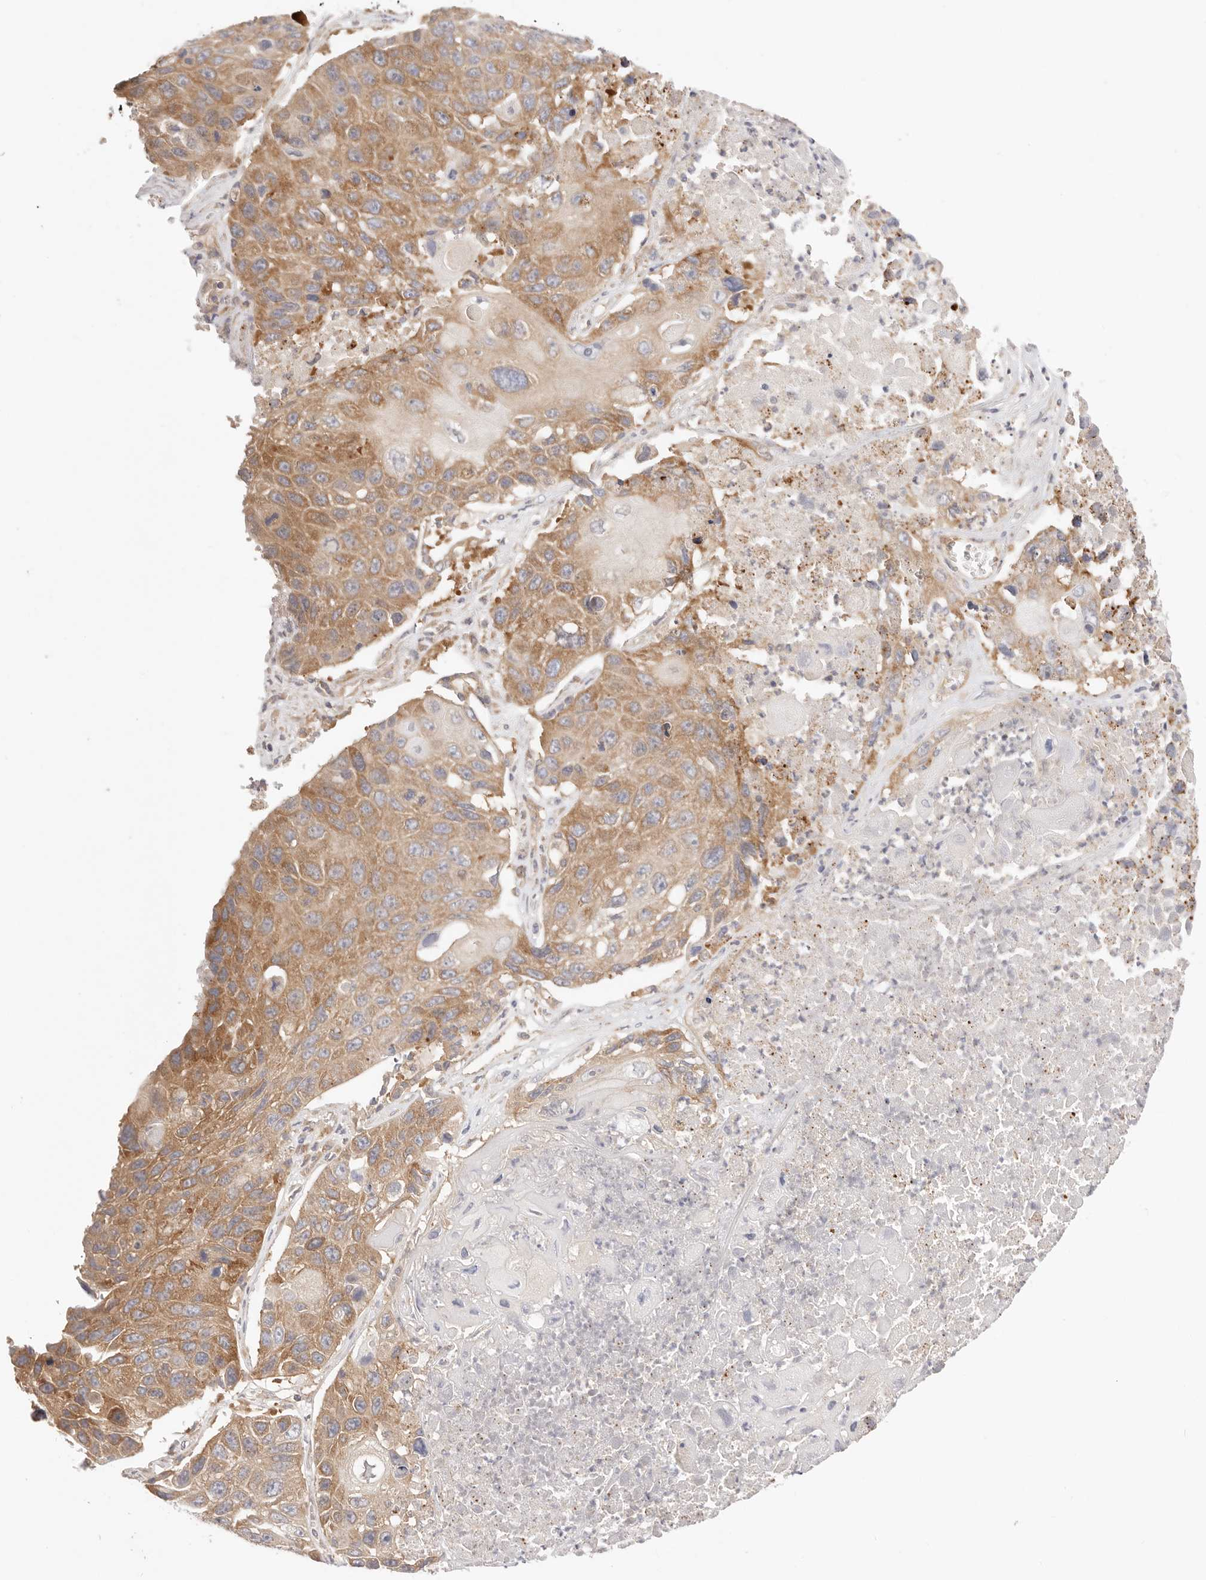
{"staining": {"intensity": "moderate", "quantity": ">75%", "location": "cytoplasmic/membranous"}, "tissue": "lung cancer", "cell_type": "Tumor cells", "image_type": "cancer", "snomed": [{"axis": "morphology", "description": "Squamous cell carcinoma, NOS"}, {"axis": "topography", "description": "Lung"}], "caption": "Lung cancer was stained to show a protein in brown. There is medium levels of moderate cytoplasmic/membranous positivity in about >75% of tumor cells. (IHC, brightfield microscopy, high magnification).", "gene": "KCMF1", "patient": {"sex": "male", "age": 61}}